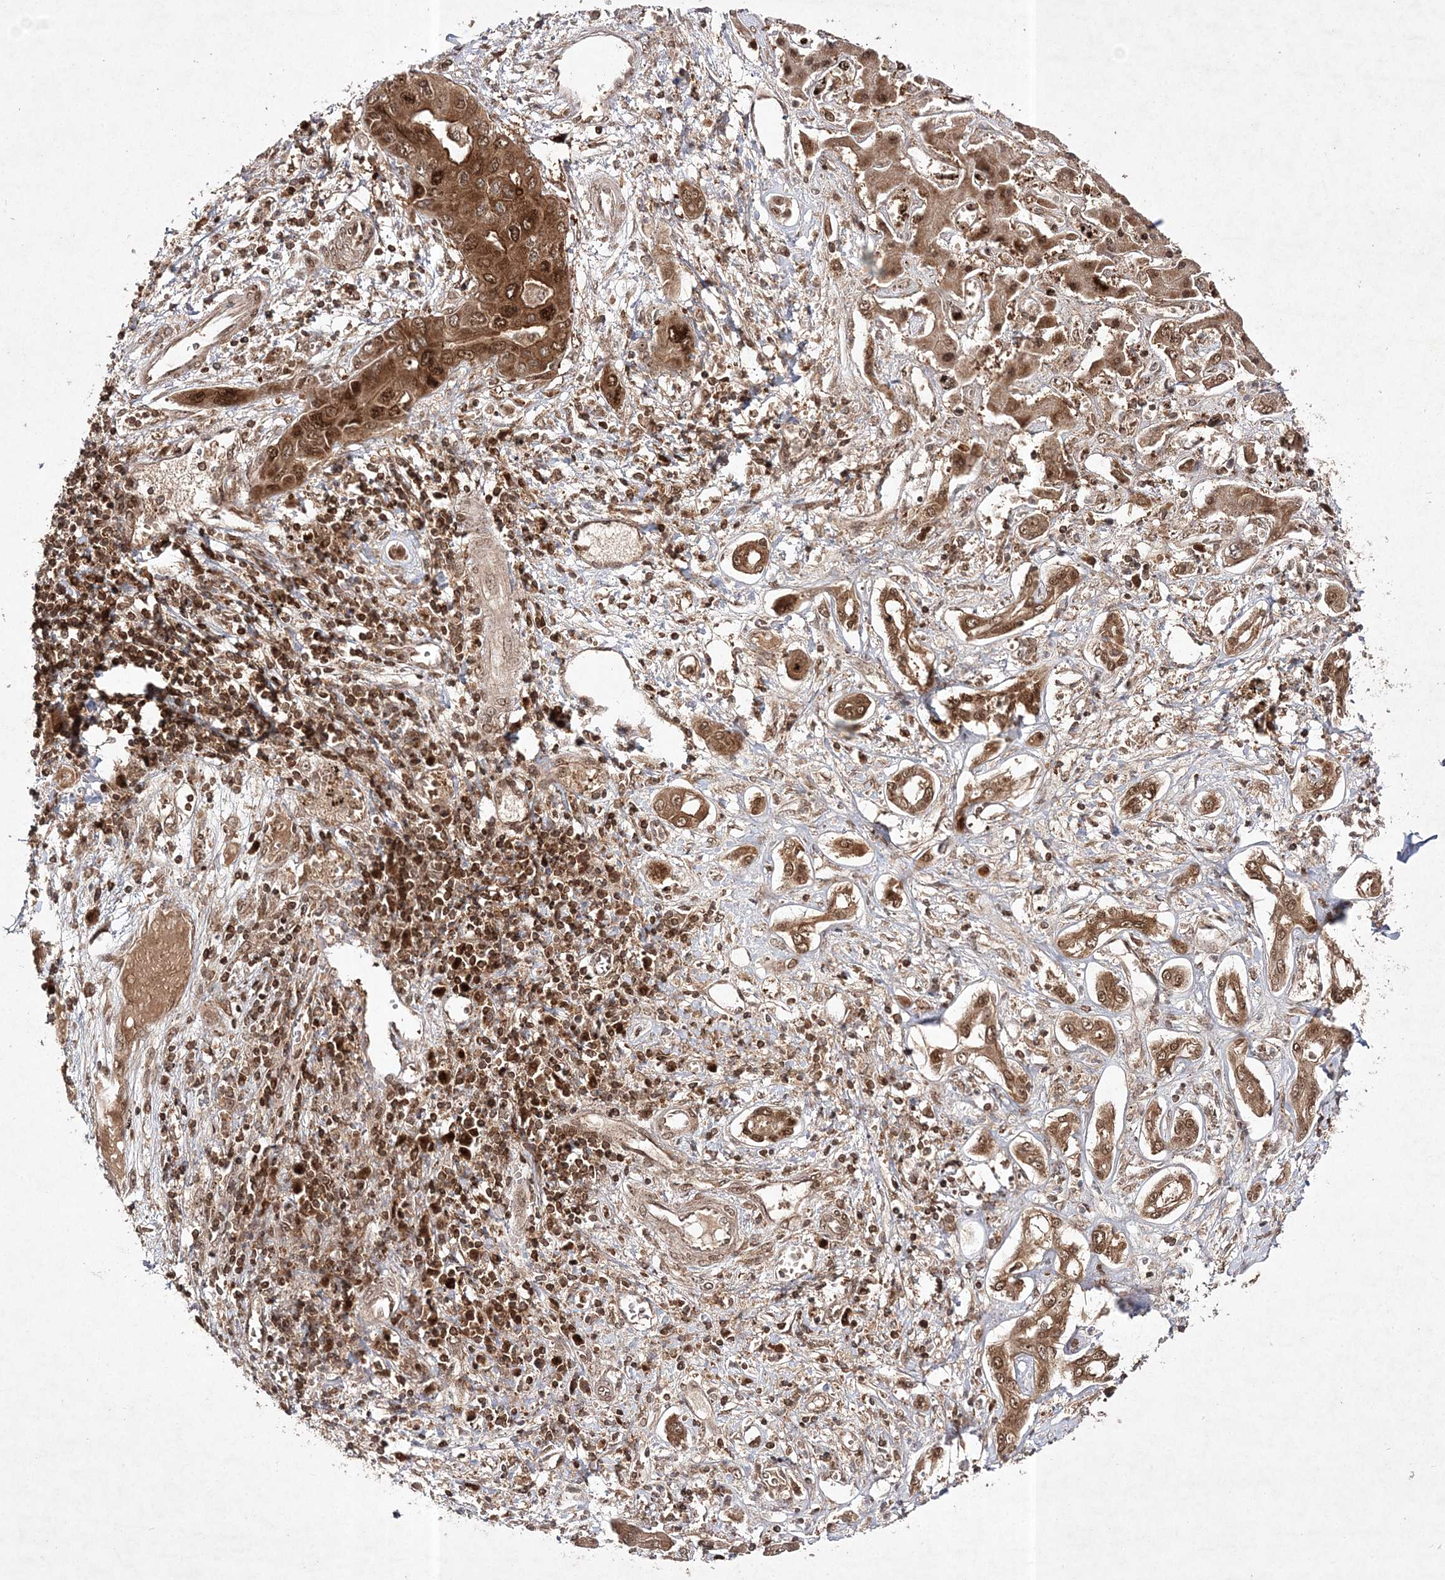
{"staining": {"intensity": "moderate", "quantity": ">75%", "location": "cytoplasmic/membranous,nuclear"}, "tissue": "liver cancer", "cell_type": "Tumor cells", "image_type": "cancer", "snomed": [{"axis": "morphology", "description": "Cholangiocarcinoma"}, {"axis": "topography", "description": "Liver"}], "caption": "A micrograph of human liver cholangiocarcinoma stained for a protein exhibits moderate cytoplasmic/membranous and nuclear brown staining in tumor cells.", "gene": "NIF3L1", "patient": {"sex": "male", "age": 67}}